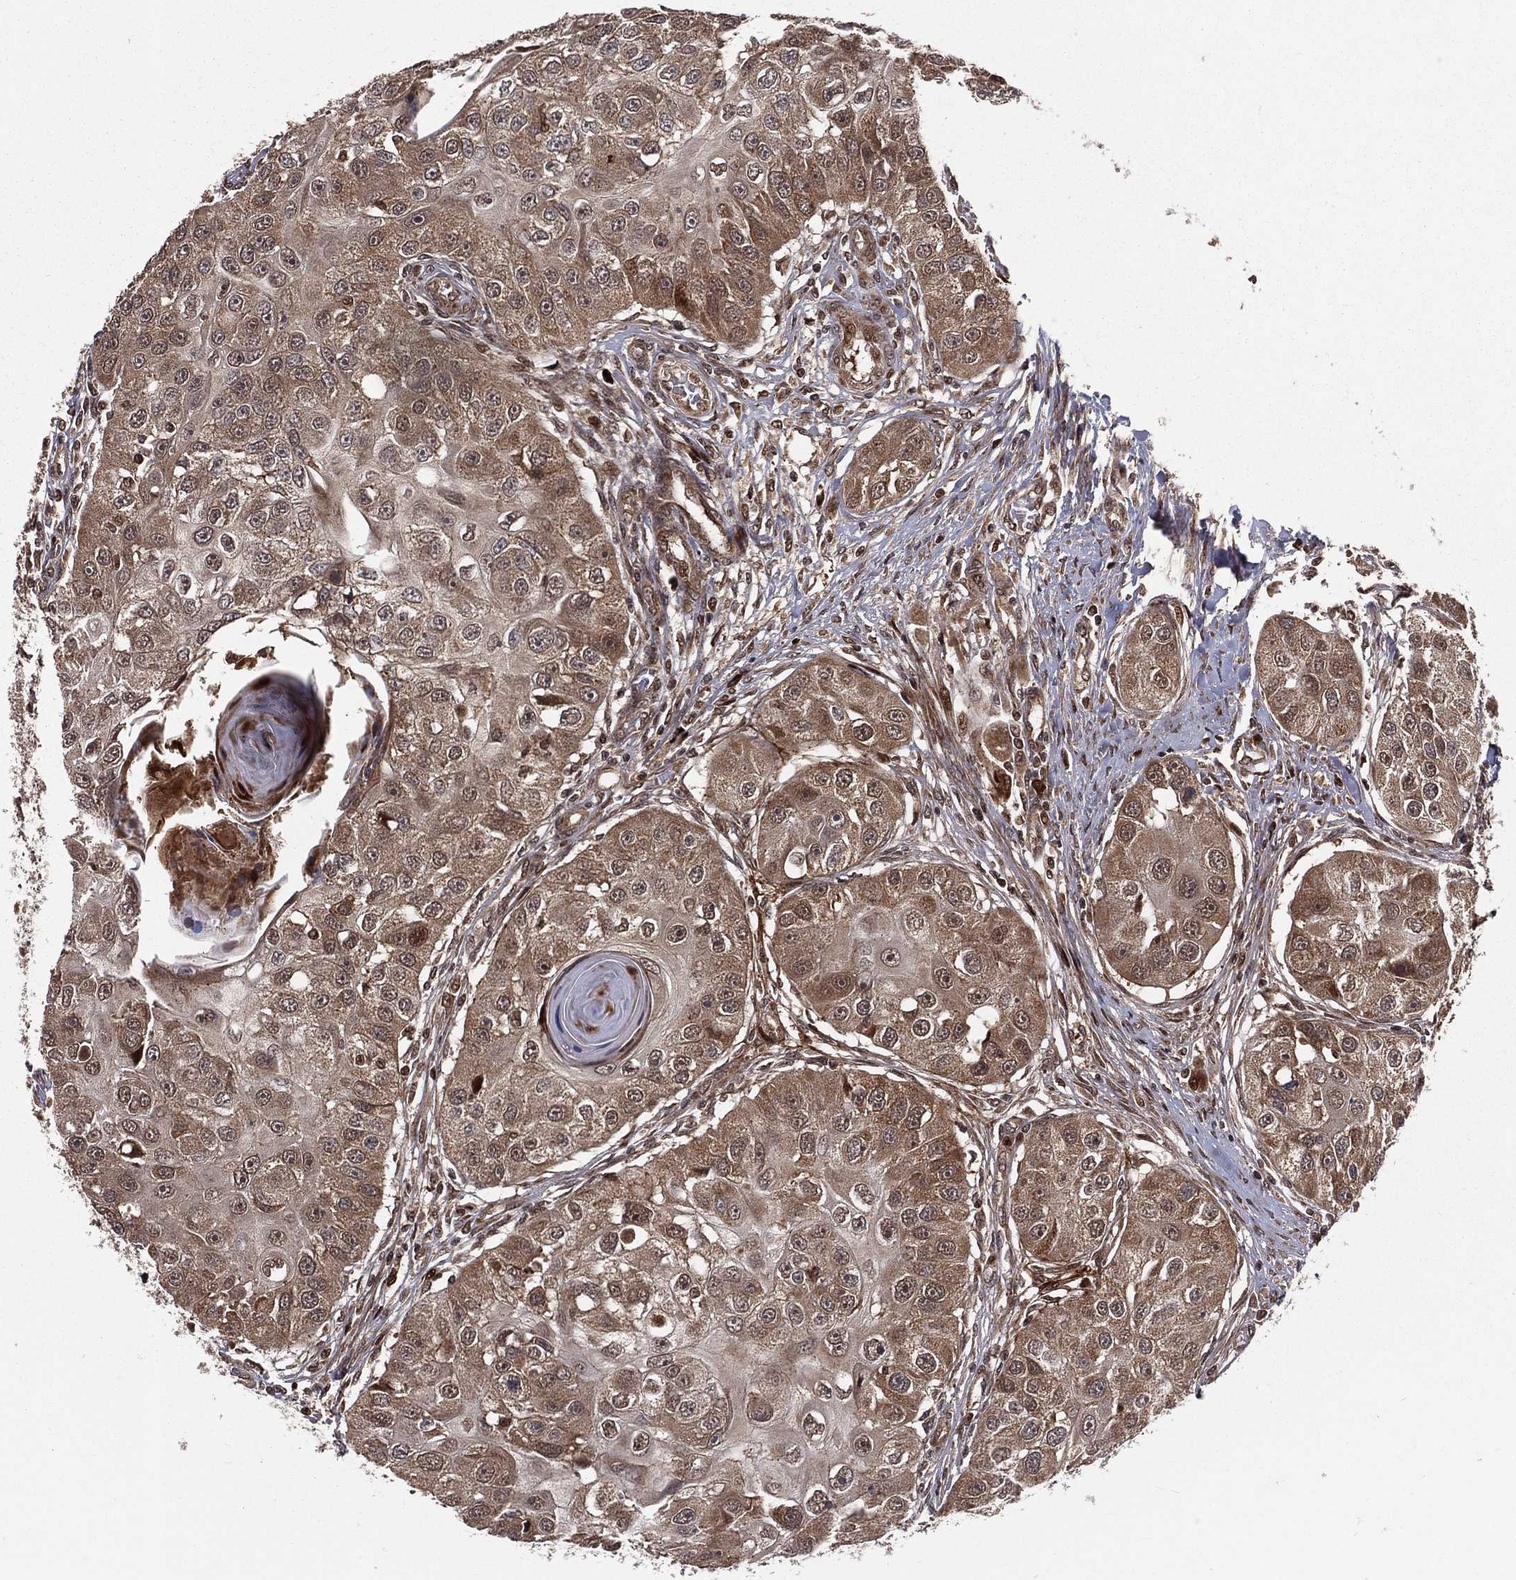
{"staining": {"intensity": "moderate", "quantity": "25%-75%", "location": "nuclear"}, "tissue": "head and neck cancer", "cell_type": "Tumor cells", "image_type": "cancer", "snomed": [{"axis": "morphology", "description": "Normal tissue, NOS"}, {"axis": "morphology", "description": "Squamous cell carcinoma, NOS"}, {"axis": "topography", "description": "Skeletal muscle"}, {"axis": "topography", "description": "Head-Neck"}], "caption": "An image of human head and neck squamous cell carcinoma stained for a protein displays moderate nuclear brown staining in tumor cells.", "gene": "MDM2", "patient": {"sex": "male", "age": 51}}